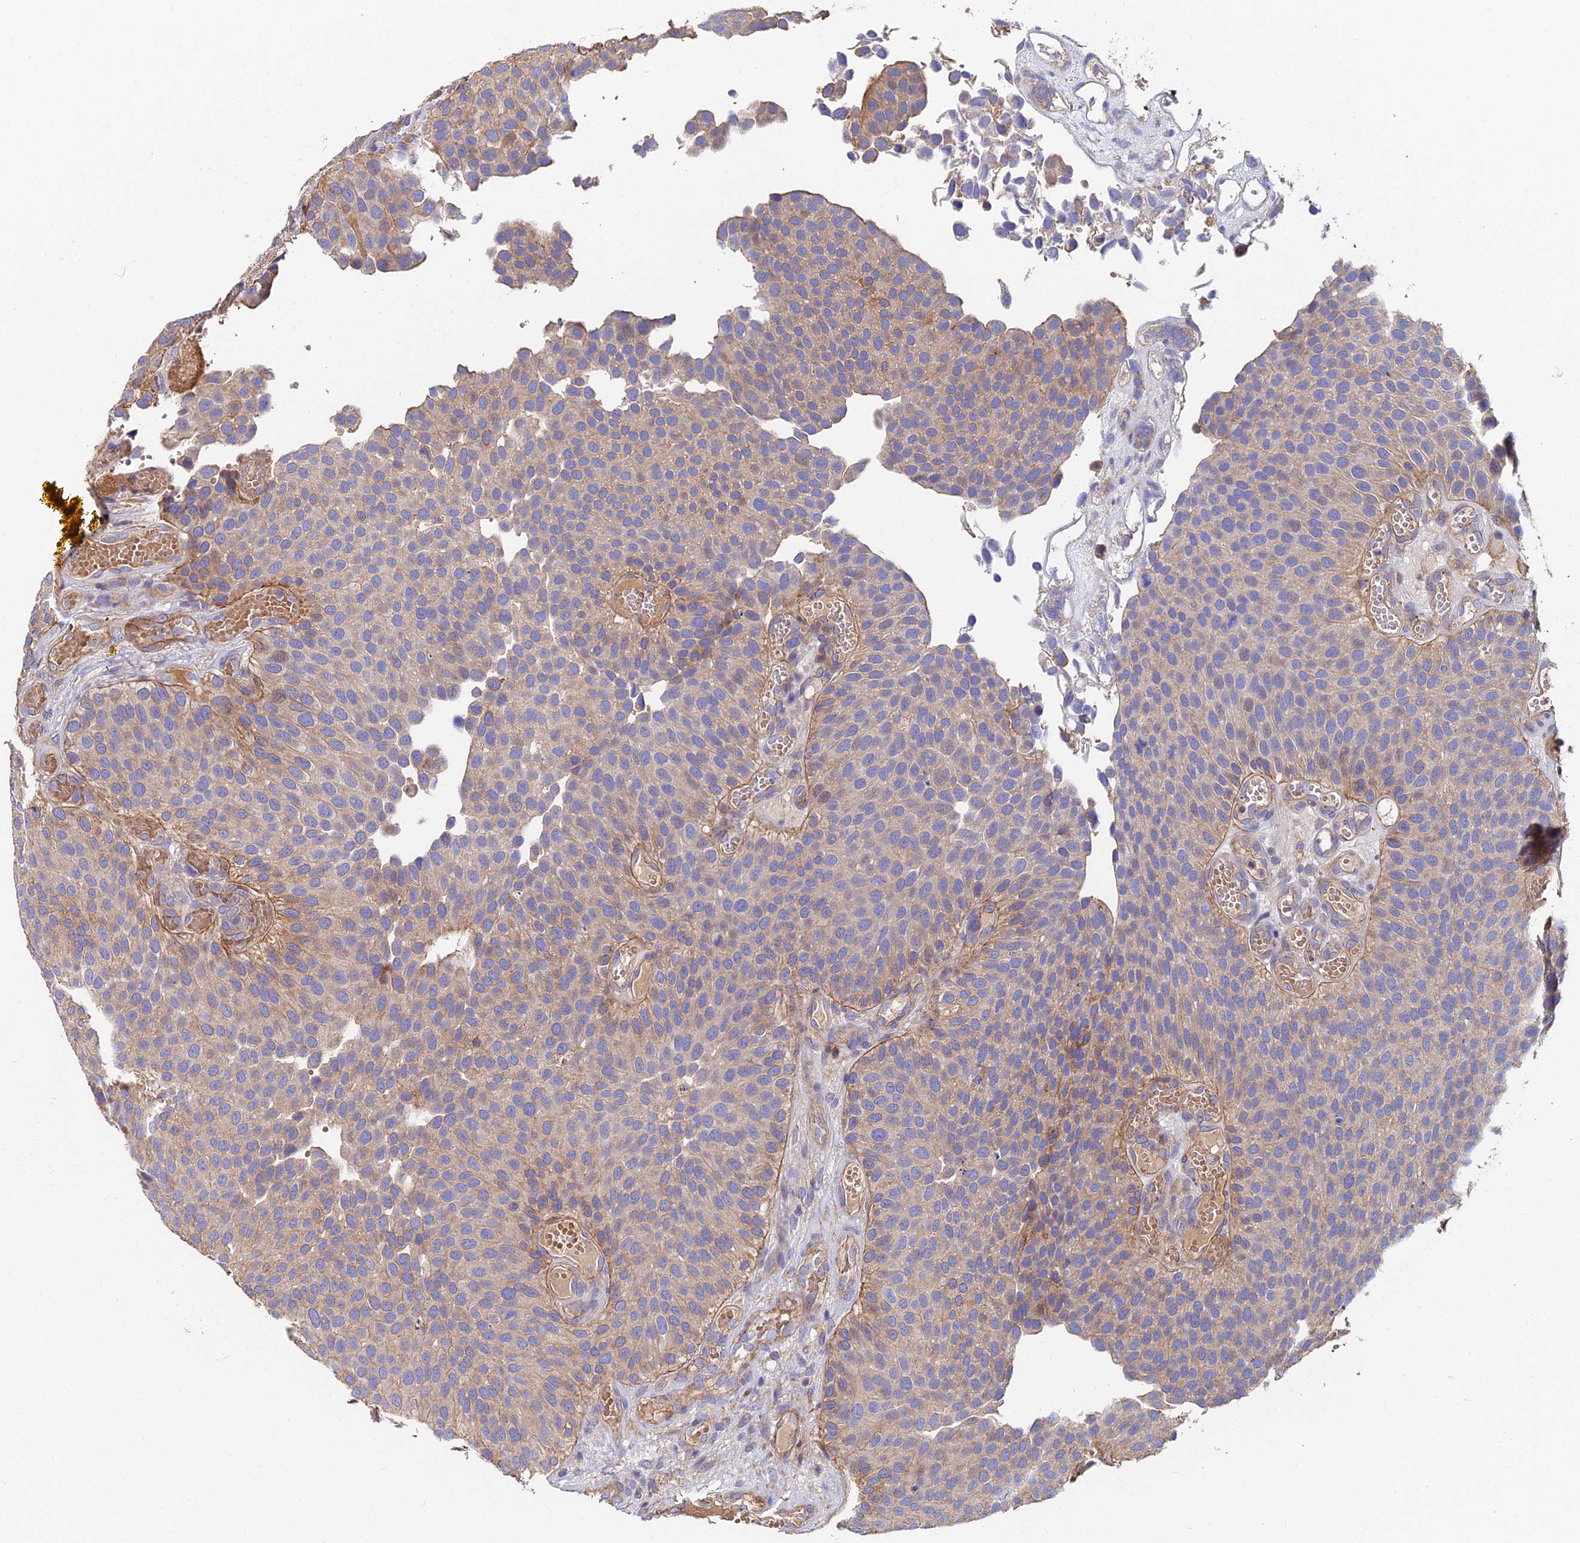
{"staining": {"intensity": "weak", "quantity": "25%-75%", "location": "cytoplasmic/membranous"}, "tissue": "urothelial cancer", "cell_type": "Tumor cells", "image_type": "cancer", "snomed": [{"axis": "morphology", "description": "Urothelial carcinoma, Low grade"}, {"axis": "topography", "description": "Urinary bladder"}], "caption": "Tumor cells show low levels of weak cytoplasmic/membranous positivity in approximately 25%-75% of cells in human urothelial carcinoma (low-grade).", "gene": "EXT1", "patient": {"sex": "male", "age": 89}}